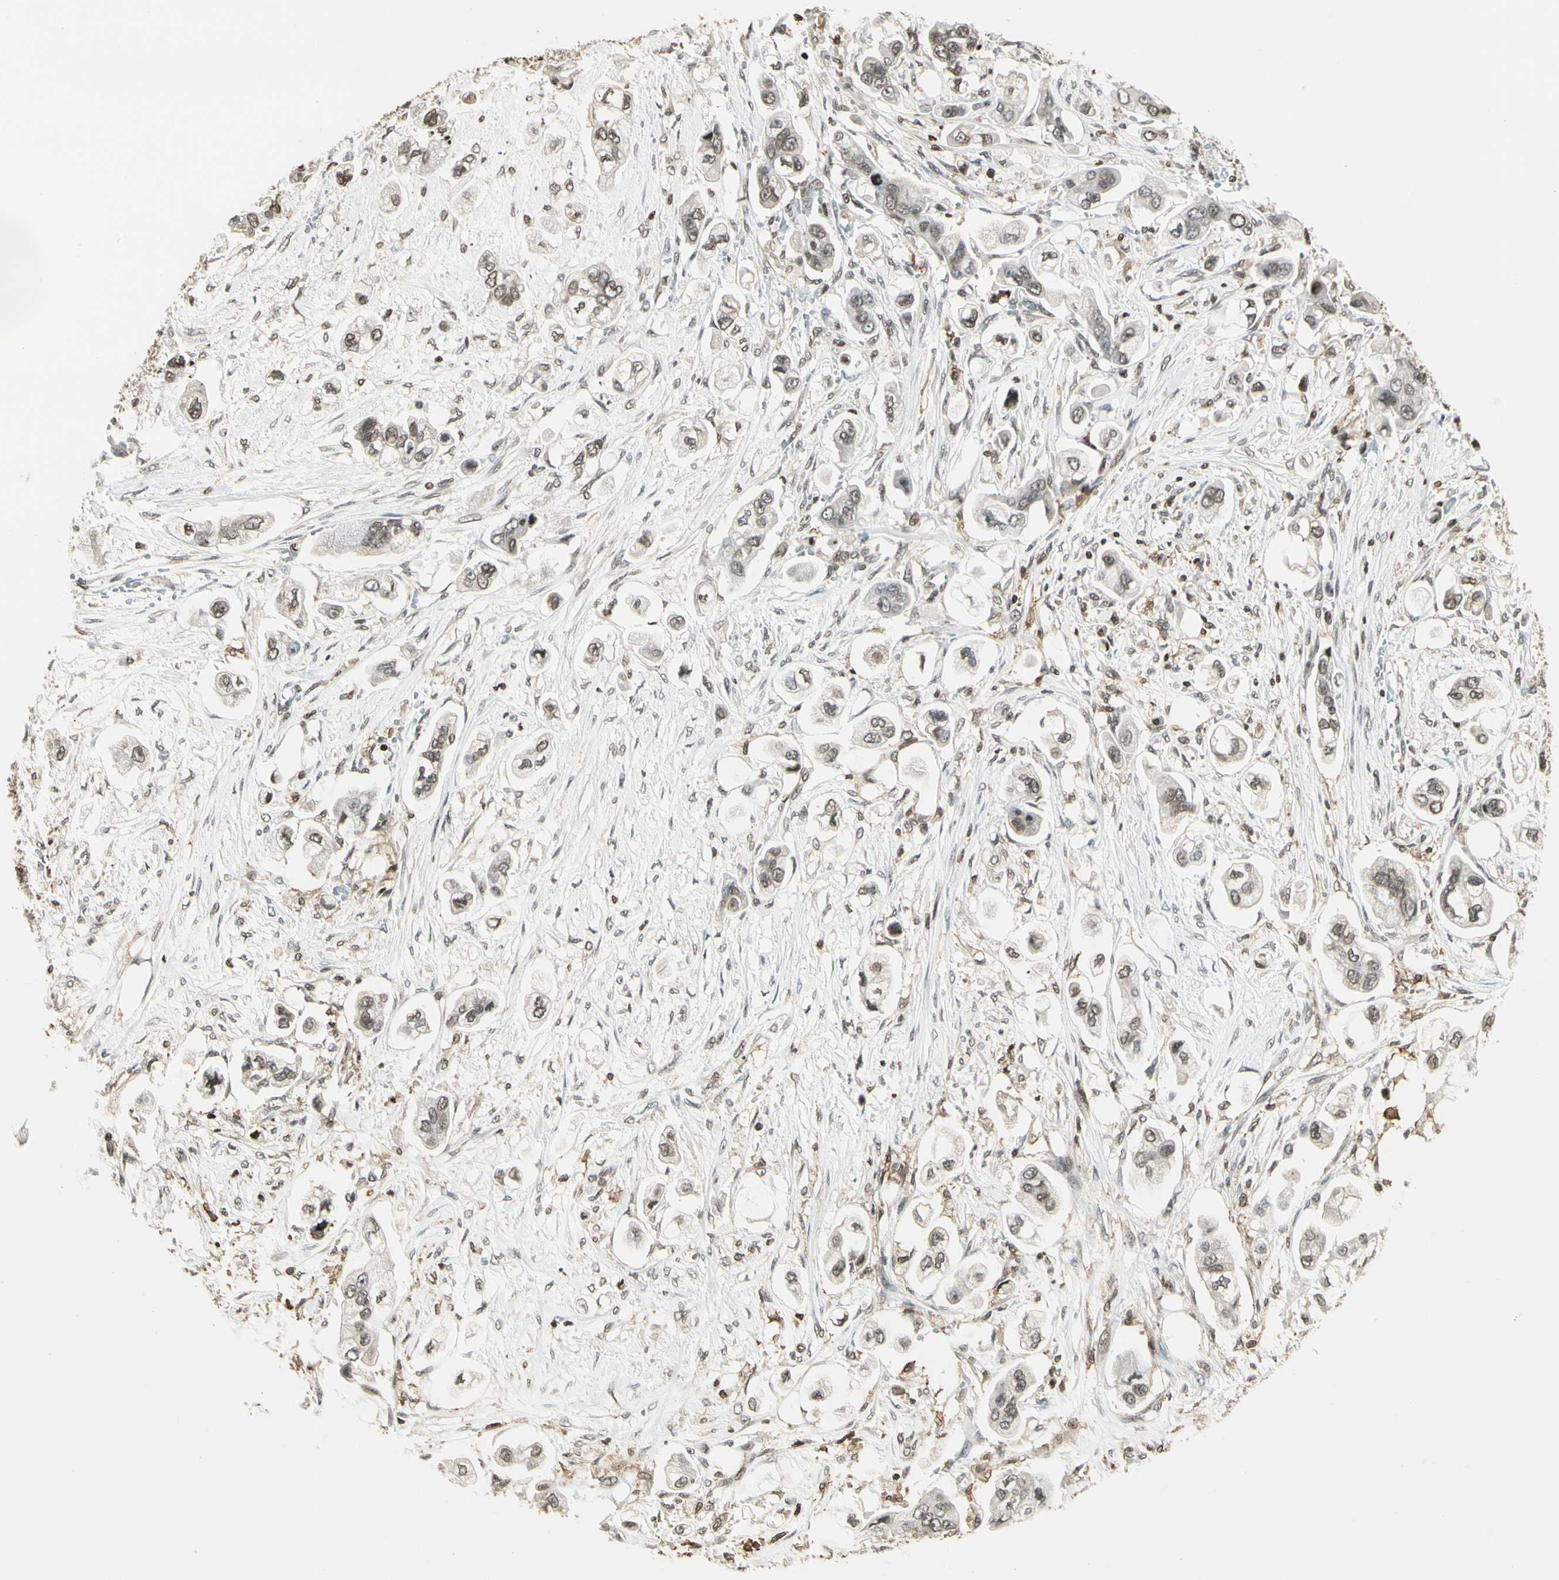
{"staining": {"intensity": "weak", "quantity": ">75%", "location": "nuclear"}, "tissue": "stomach cancer", "cell_type": "Tumor cells", "image_type": "cancer", "snomed": [{"axis": "morphology", "description": "Adenocarcinoma, NOS"}, {"axis": "topography", "description": "Stomach"}], "caption": "IHC (DAB (3,3'-diaminobenzidine)) staining of human stomach cancer (adenocarcinoma) exhibits weak nuclear protein expression in about >75% of tumor cells.", "gene": "FER", "patient": {"sex": "male", "age": 62}}